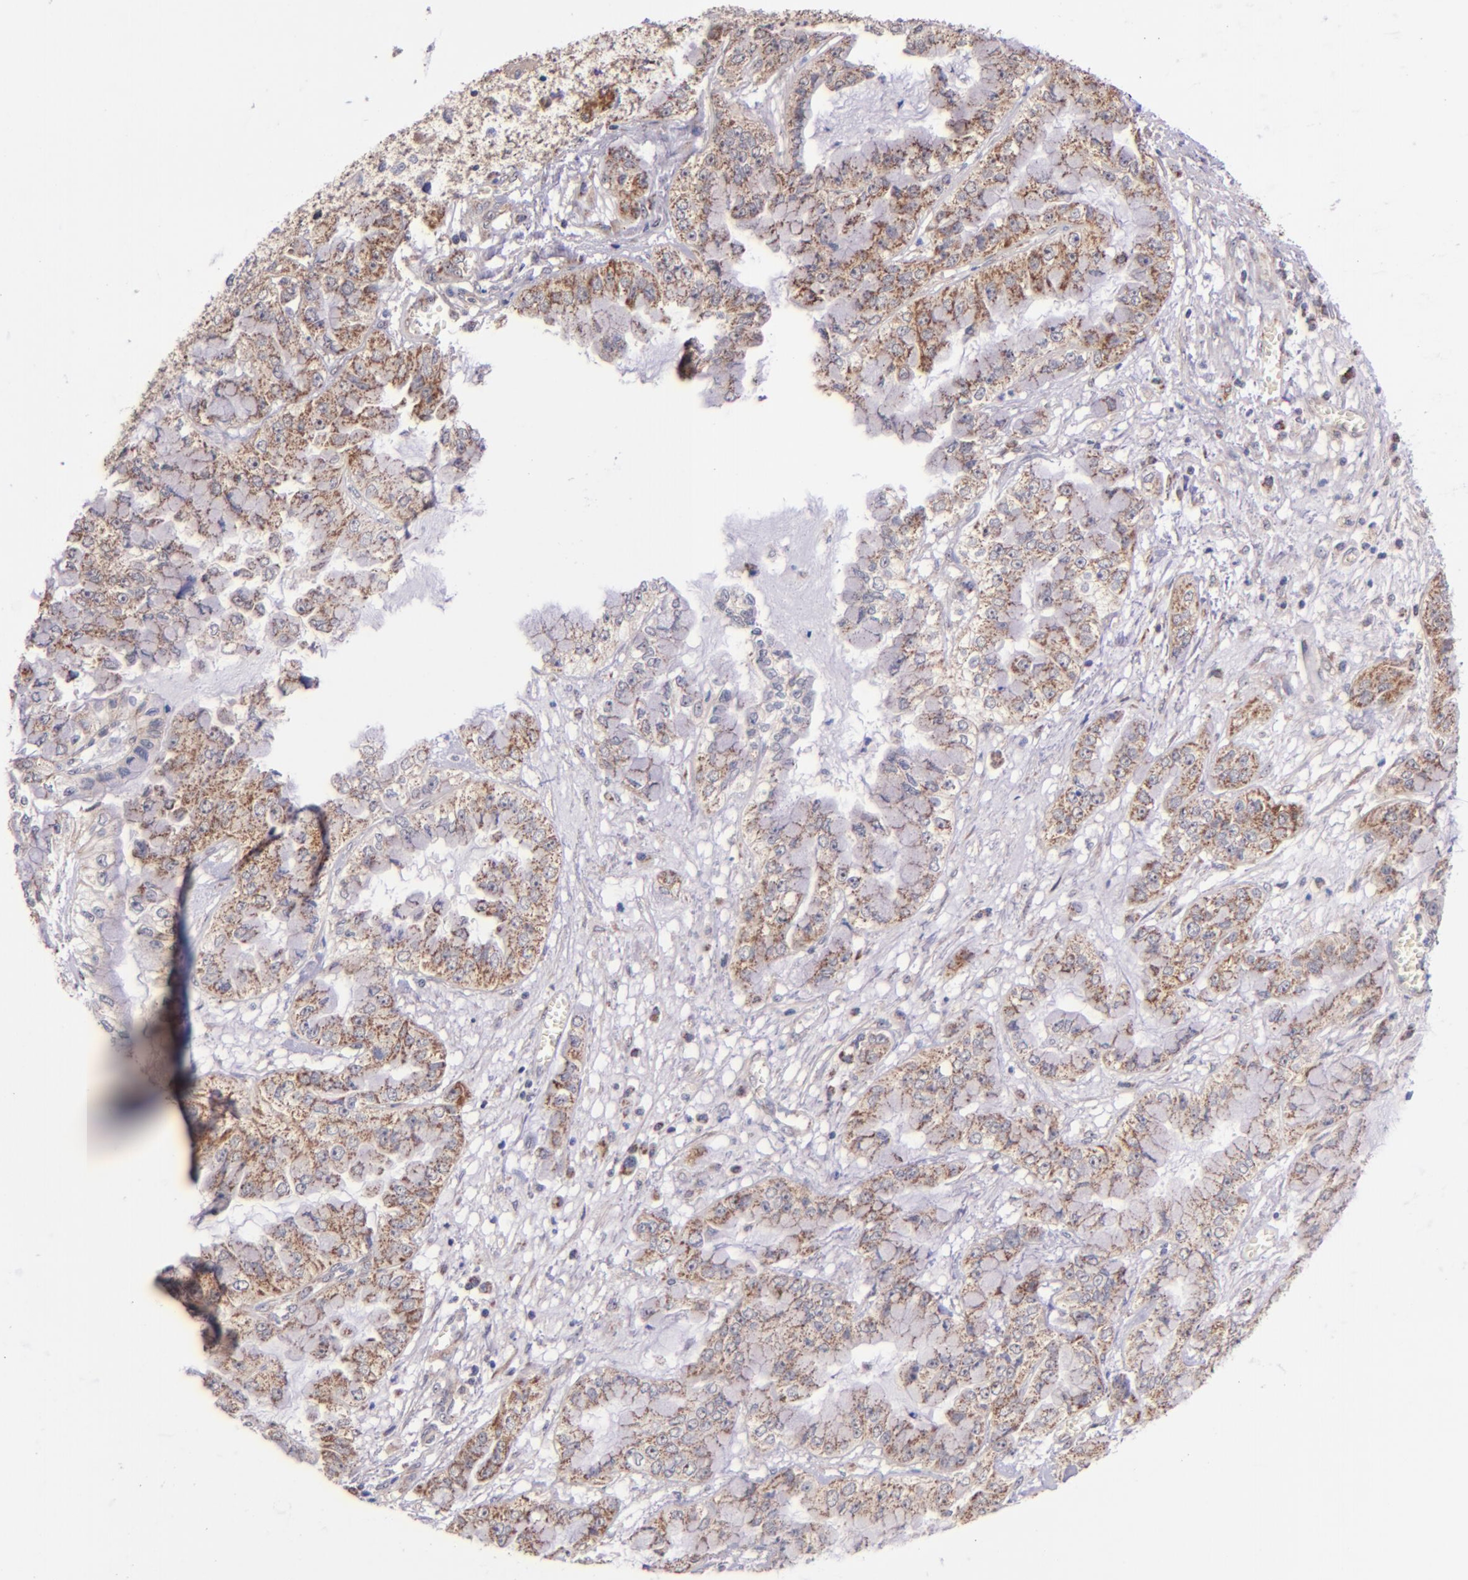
{"staining": {"intensity": "weak", "quantity": "25%-75%", "location": "cytoplasmic/membranous"}, "tissue": "liver cancer", "cell_type": "Tumor cells", "image_type": "cancer", "snomed": [{"axis": "morphology", "description": "Cholangiocarcinoma"}, {"axis": "topography", "description": "Liver"}], "caption": "An IHC micrograph of neoplastic tissue is shown. Protein staining in brown labels weak cytoplasmic/membranous positivity in liver cancer (cholangiocarcinoma) within tumor cells. The staining is performed using DAB (3,3'-diaminobenzidine) brown chromogen to label protein expression. The nuclei are counter-stained blue using hematoxylin.", "gene": "SHC1", "patient": {"sex": "female", "age": 79}}